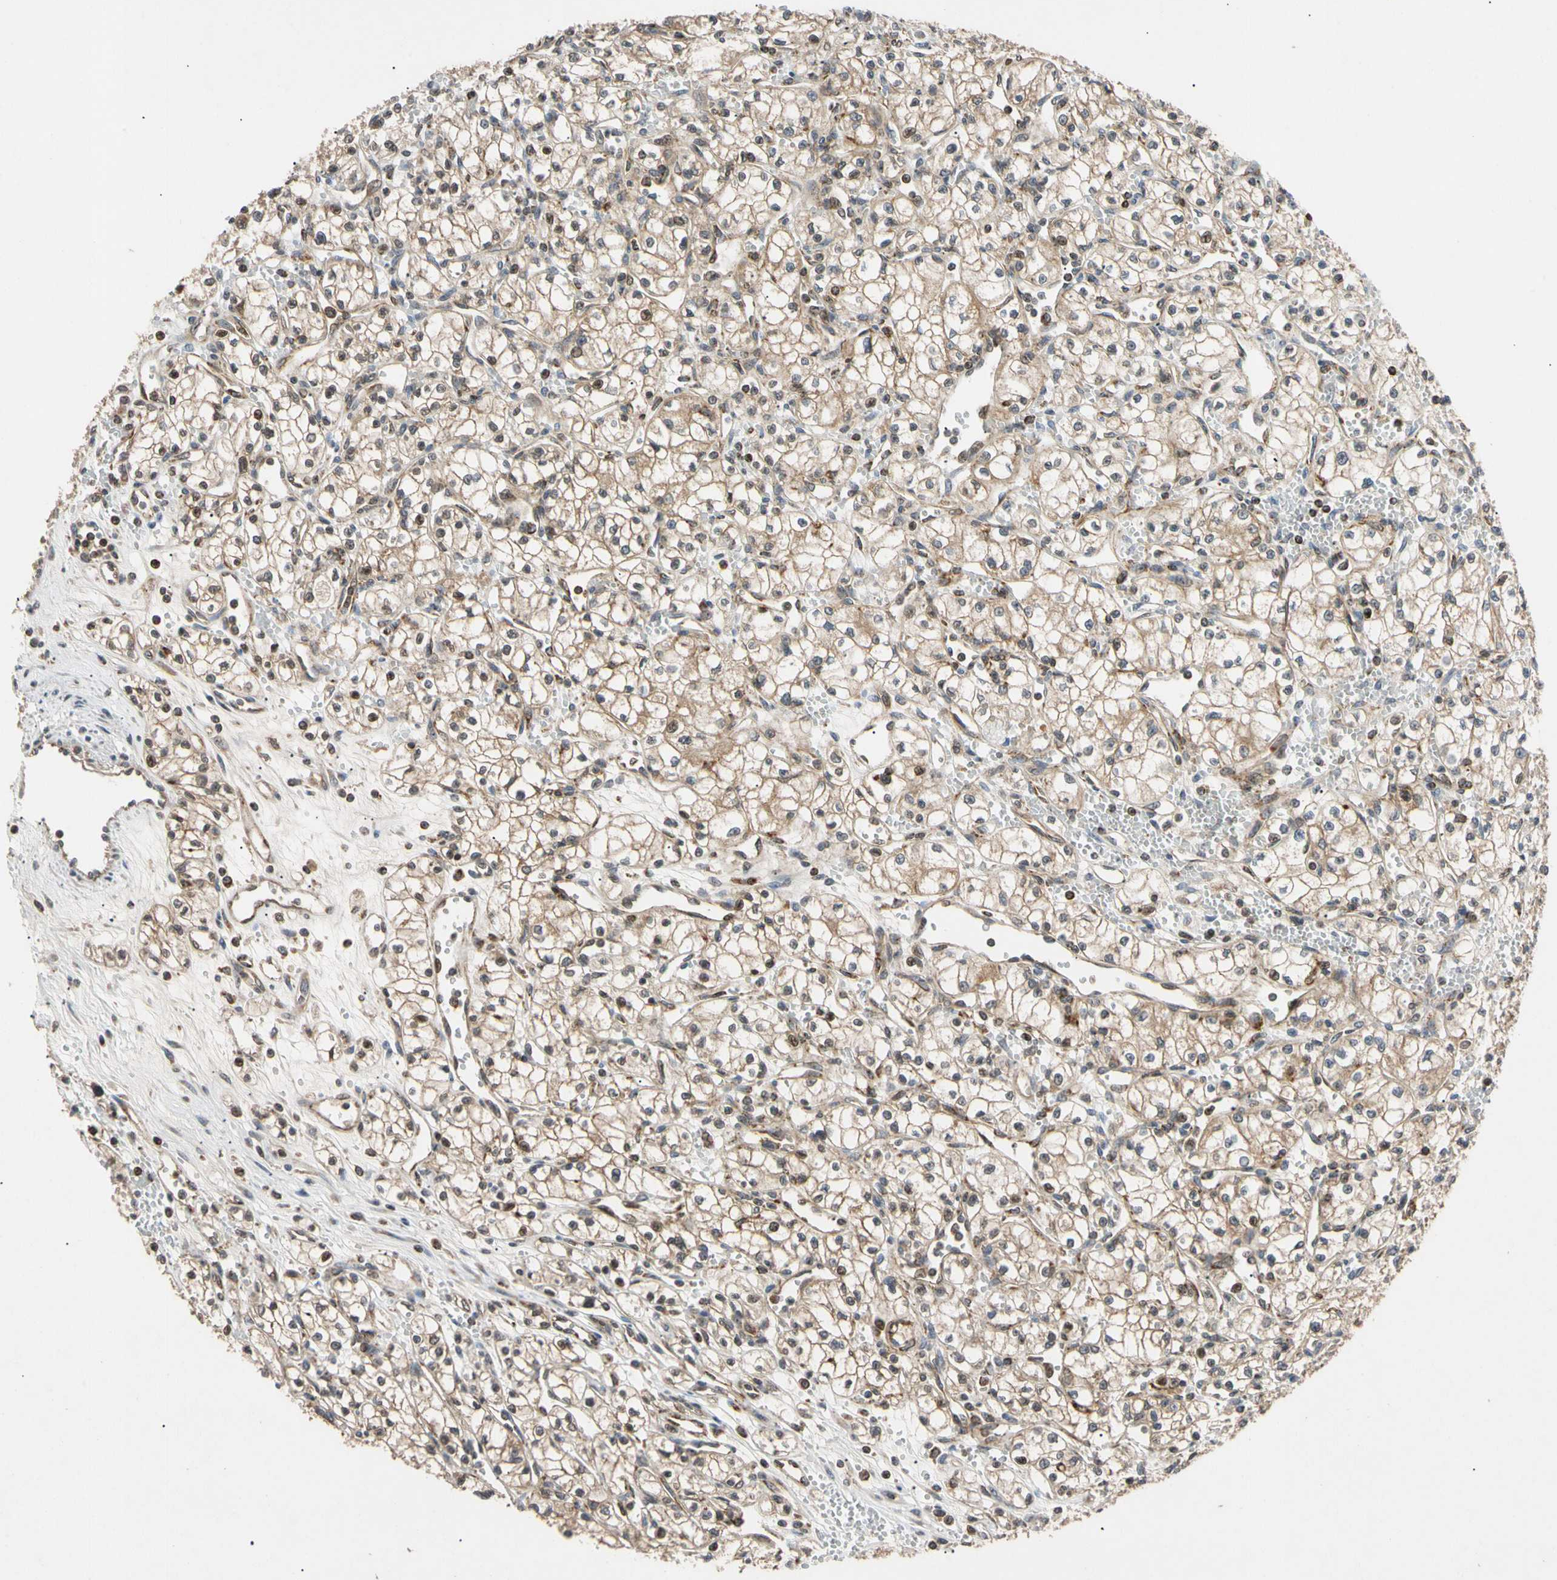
{"staining": {"intensity": "moderate", "quantity": "25%-75%", "location": "cytoplasmic/membranous"}, "tissue": "renal cancer", "cell_type": "Tumor cells", "image_type": "cancer", "snomed": [{"axis": "morphology", "description": "Normal tissue, NOS"}, {"axis": "morphology", "description": "Adenocarcinoma, NOS"}, {"axis": "topography", "description": "Kidney"}], "caption": "Immunohistochemistry (IHC) histopathology image of human renal adenocarcinoma stained for a protein (brown), which displays medium levels of moderate cytoplasmic/membranous expression in about 25%-75% of tumor cells.", "gene": "MRPS22", "patient": {"sex": "male", "age": 59}}